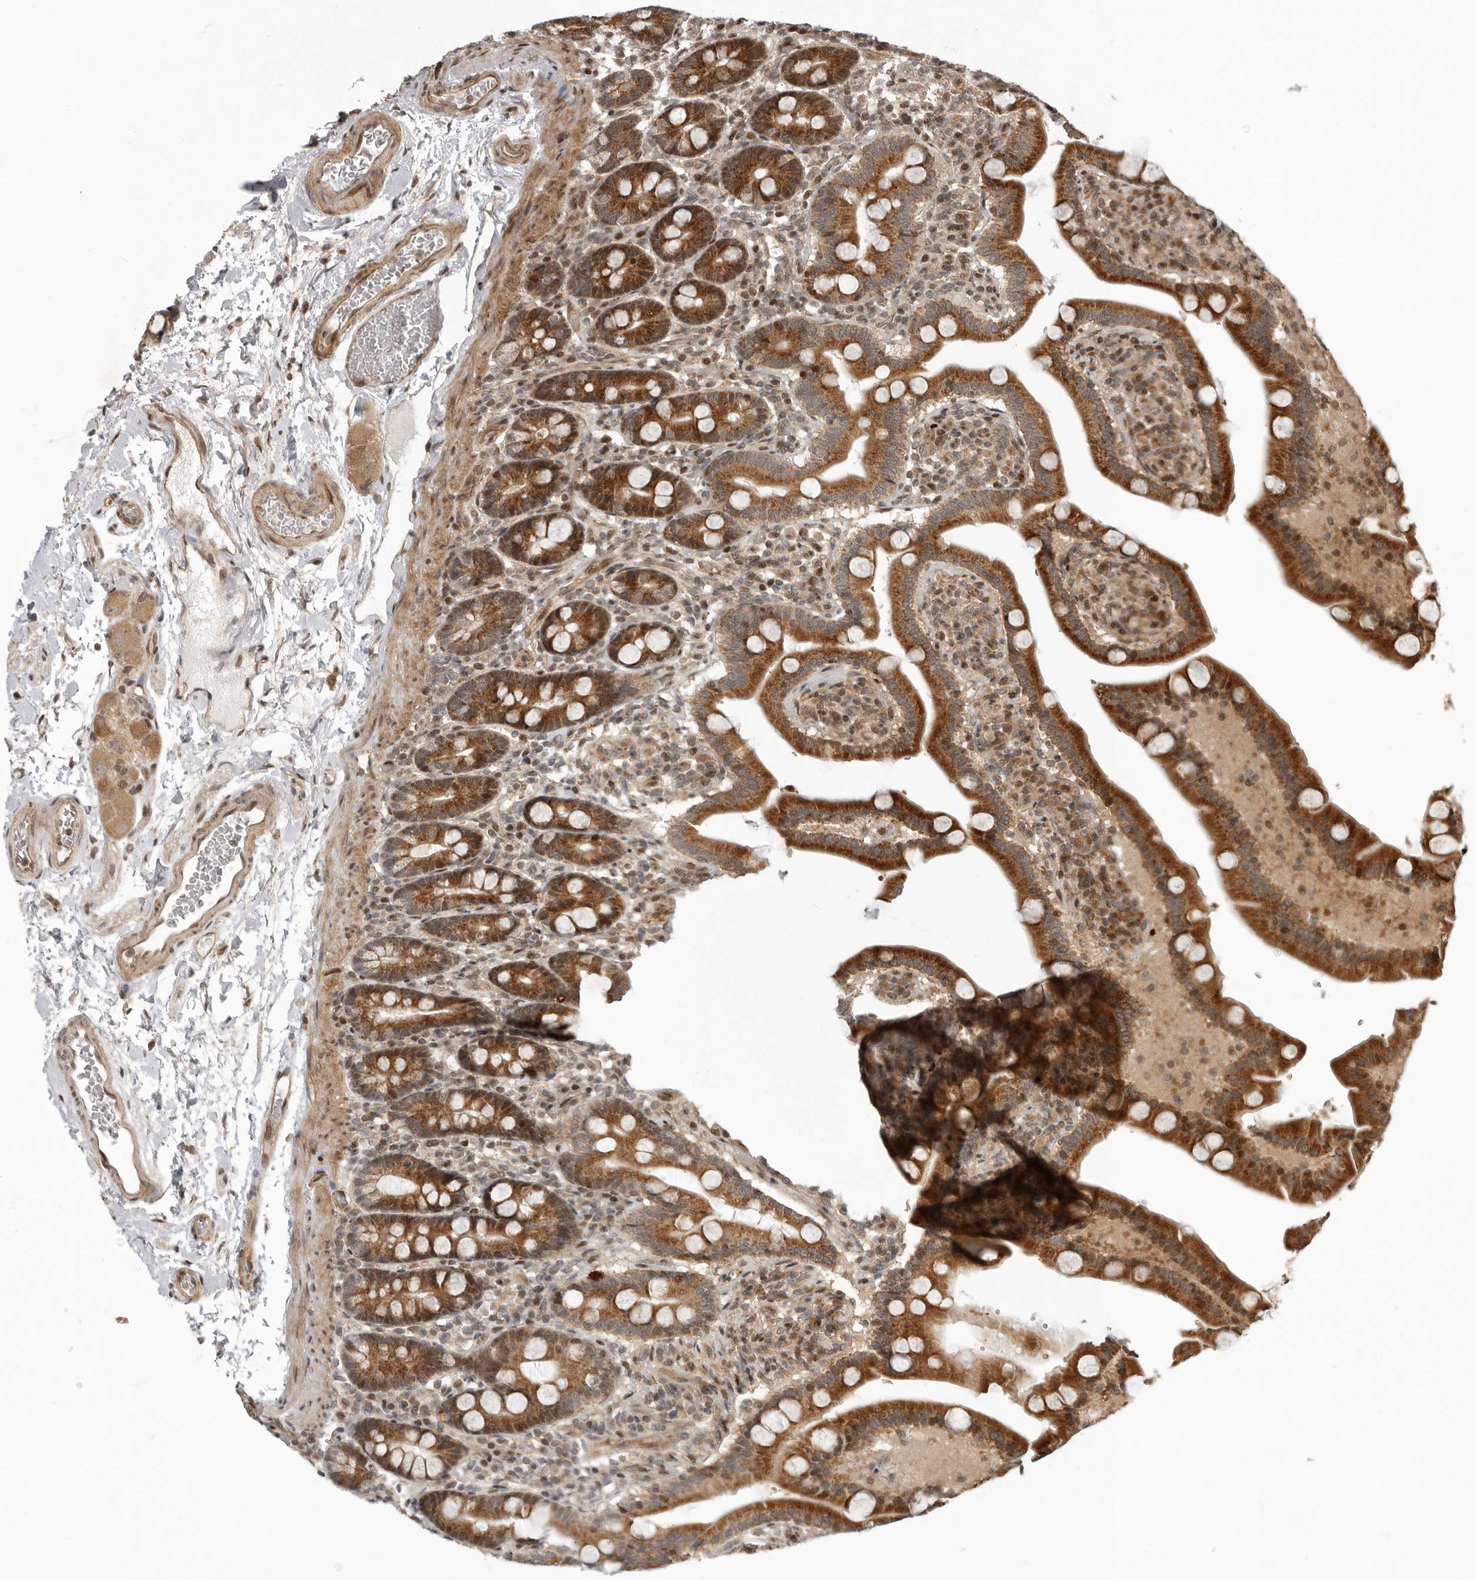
{"staining": {"intensity": "strong", "quantity": ">75%", "location": "cytoplasmic/membranous,nuclear"}, "tissue": "duodenum", "cell_type": "Glandular cells", "image_type": "normal", "snomed": [{"axis": "morphology", "description": "Normal tissue, NOS"}, {"axis": "topography", "description": "Duodenum"}], "caption": "An IHC photomicrograph of benign tissue is shown. Protein staining in brown labels strong cytoplasmic/membranous,nuclear positivity in duodenum within glandular cells. Nuclei are stained in blue.", "gene": "RABIF", "patient": {"sex": "male", "age": 54}}